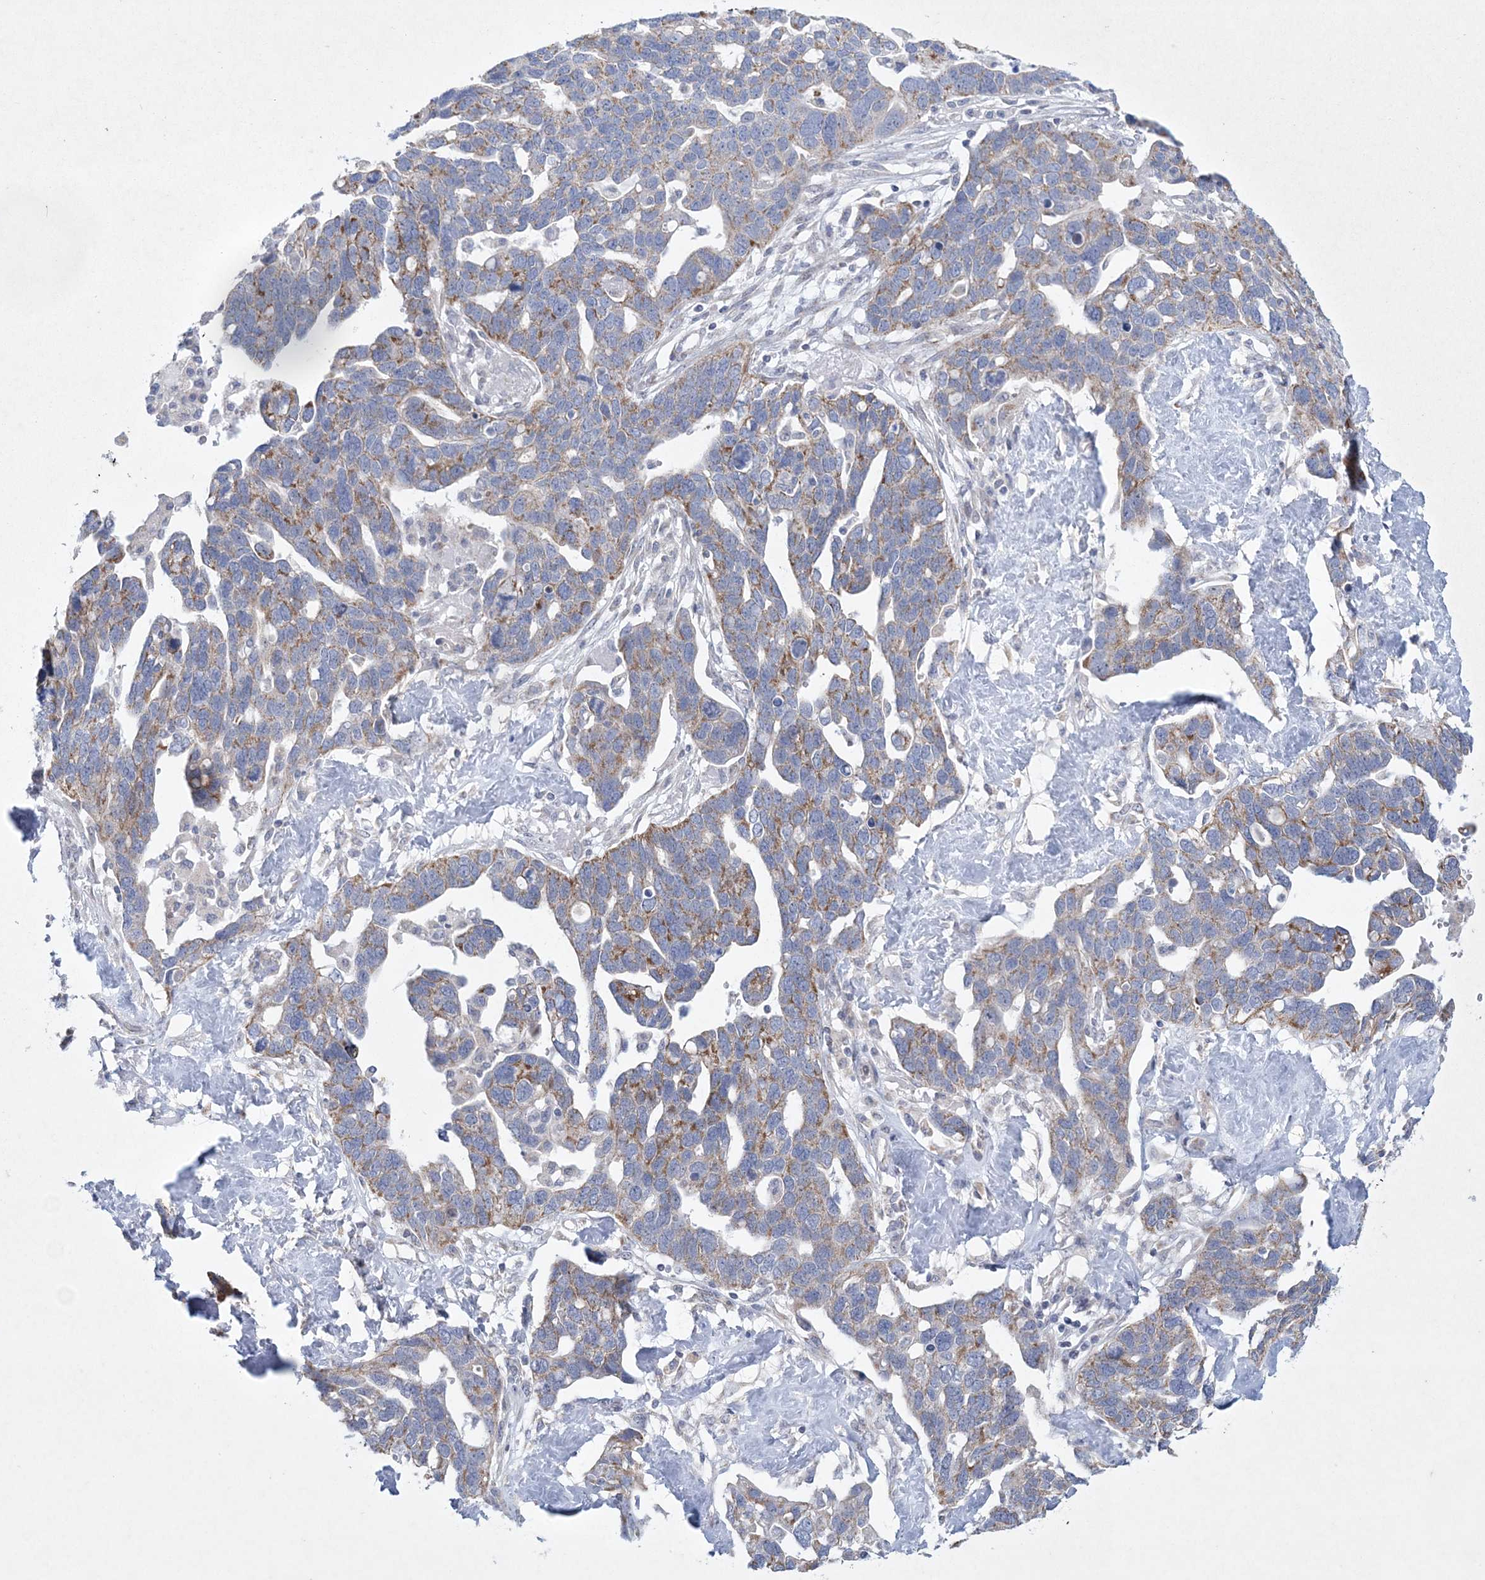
{"staining": {"intensity": "moderate", "quantity": ">75%", "location": "cytoplasmic/membranous"}, "tissue": "ovarian cancer", "cell_type": "Tumor cells", "image_type": "cancer", "snomed": [{"axis": "morphology", "description": "Cystadenocarcinoma, serous, NOS"}, {"axis": "topography", "description": "Ovary"}], "caption": "Protein expression analysis of ovarian serous cystadenocarcinoma displays moderate cytoplasmic/membranous positivity in approximately >75% of tumor cells.", "gene": "CES4A", "patient": {"sex": "female", "age": 54}}